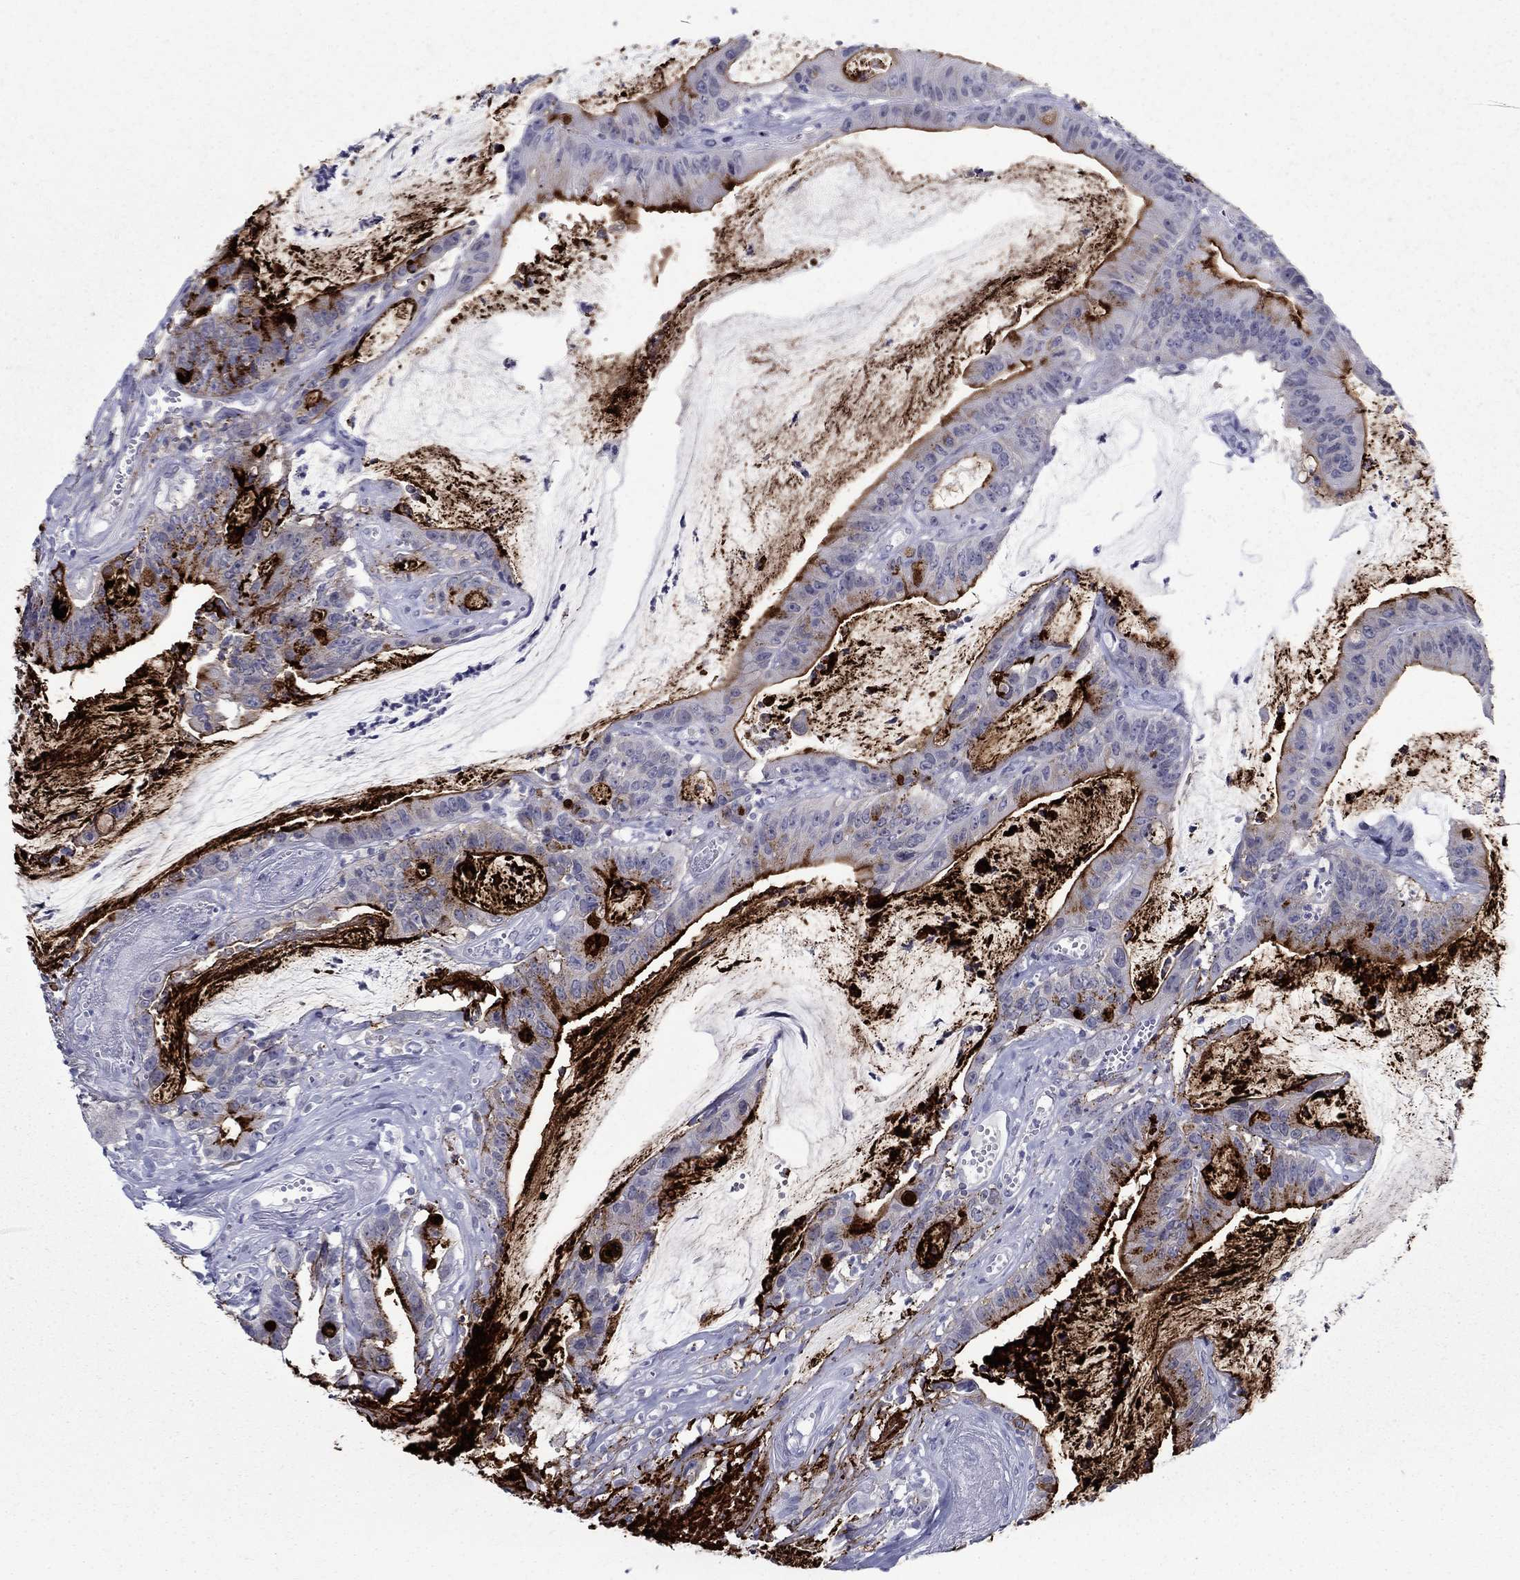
{"staining": {"intensity": "strong", "quantity": "25%-75%", "location": "cytoplasmic/membranous"}, "tissue": "colorectal cancer", "cell_type": "Tumor cells", "image_type": "cancer", "snomed": [{"axis": "morphology", "description": "Adenocarcinoma, NOS"}, {"axis": "topography", "description": "Colon"}], "caption": "Colorectal cancer stained with DAB immunohistochemistry (IHC) displays high levels of strong cytoplasmic/membranous expression in approximately 25%-75% of tumor cells. The protein of interest is shown in brown color, while the nuclei are stained blue.", "gene": "C4orf19", "patient": {"sex": "female", "age": 69}}